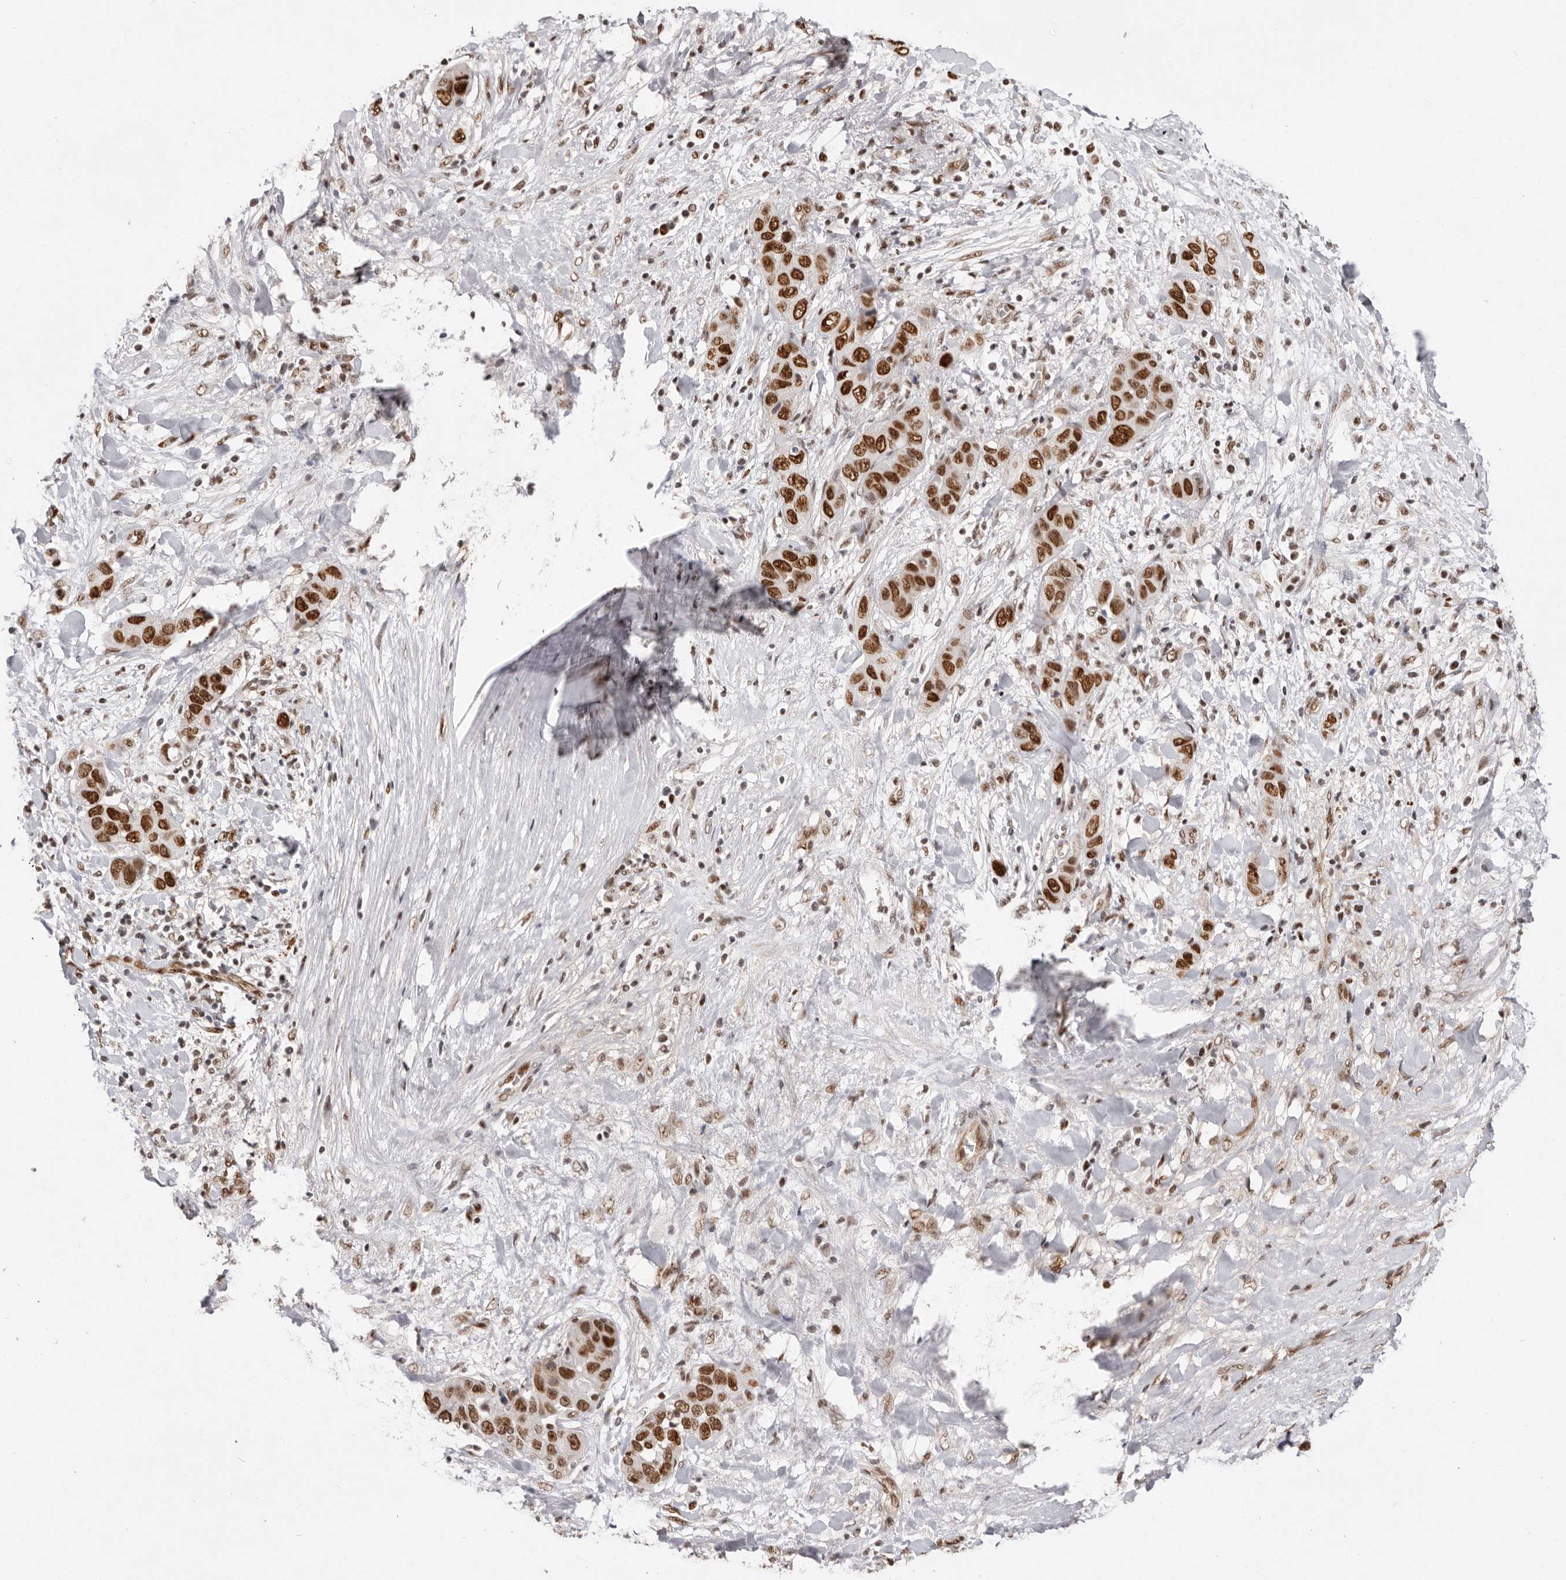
{"staining": {"intensity": "strong", "quantity": ">75%", "location": "nuclear"}, "tissue": "liver cancer", "cell_type": "Tumor cells", "image_type": "cancer", "snomed": [{"axis": "morphology", "description": "Cholangiocarcinoma"}, {"axis": "topography", "description": "Liver"}], "caption": "This image demonstrates cholangiocarcinoma (liver) stained with IHC to label a protein in brown. The nuclear of tumor cells show strong positivity for the protein. Nuclei are counter-stained blue.", "gene": "CHTOP", "patient": {"sex": "female", "age": 52}}